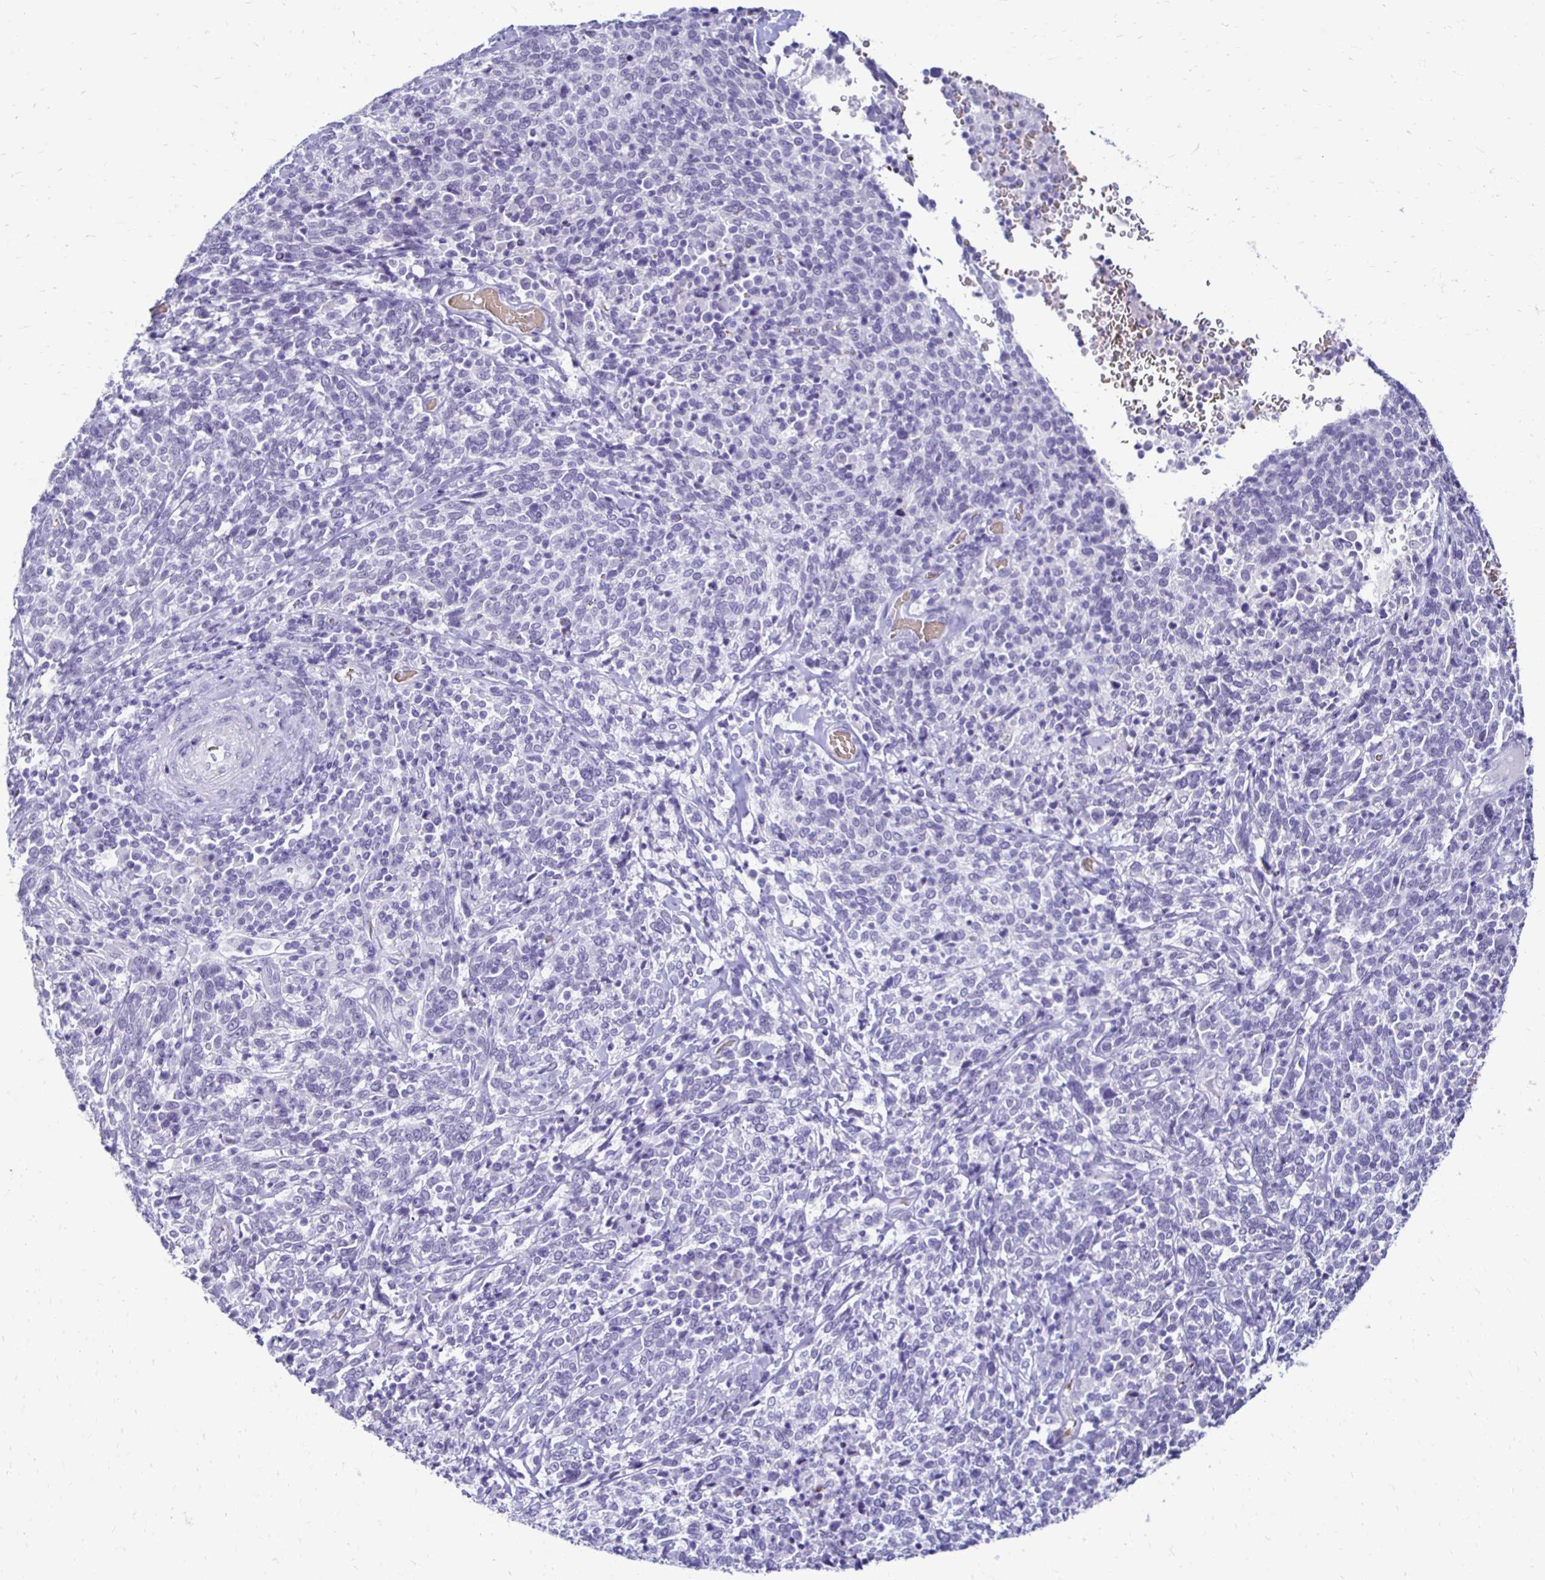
{"staining": {"intensity": "negative", "quantity": "none", "location": "none"}, "tissue": "cervical cancer", "cell_type": "Tumor cells", "image_type": "cancer", "snomed": [{"axis": "morphology", "description": "Squamous cell carcinoma, NOS"}, {"axis": "topography", "description": "Cervix"}], "caption": "IHC image of human cervical cancer (squamous cell carcinoma) stained for a protein (brown), which exhibits no staining in tumor cells.", "gene": "RHBDL3", "patient": {"sex": "female", "age": 46}}